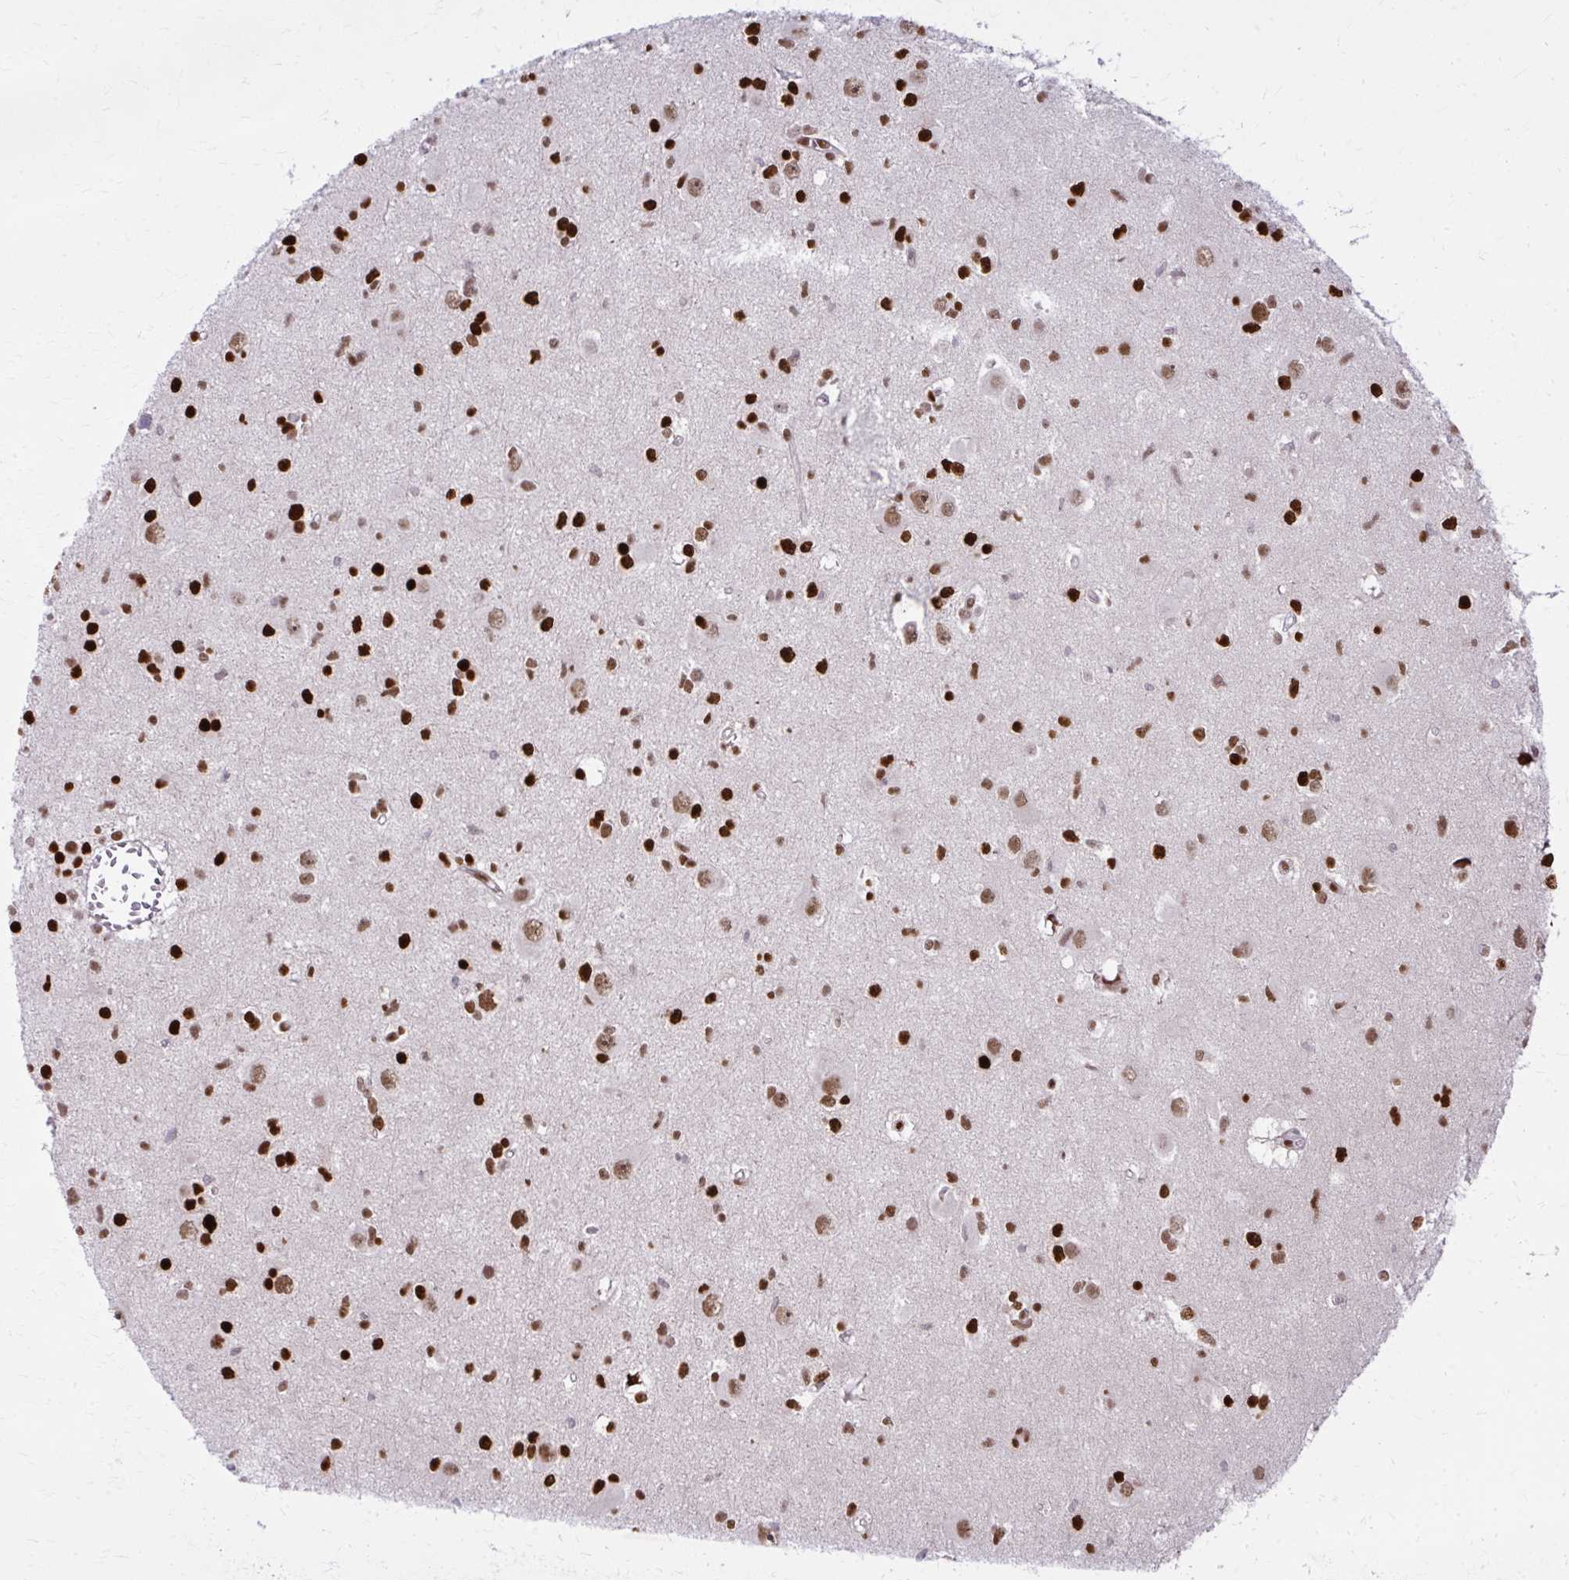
{"staining": {"intensity": "strong", "quantity": ">75%", "location": "nuclear"}, "tissue": "glioma", "cell_type": "Tumor cells", "image_type": "cancer", "snomed": [{"axis": "morphology", "description": "Glioma, malignant, High grade"}, {"axis": "topography", "description": "Brain"}], "caption": "Tumor cells display strong nuclear expression in approximately >75% of cells in malignant high-grade glioma.", "gene": "ZNF559", "patient": {"sex": "male", "age": 23}}